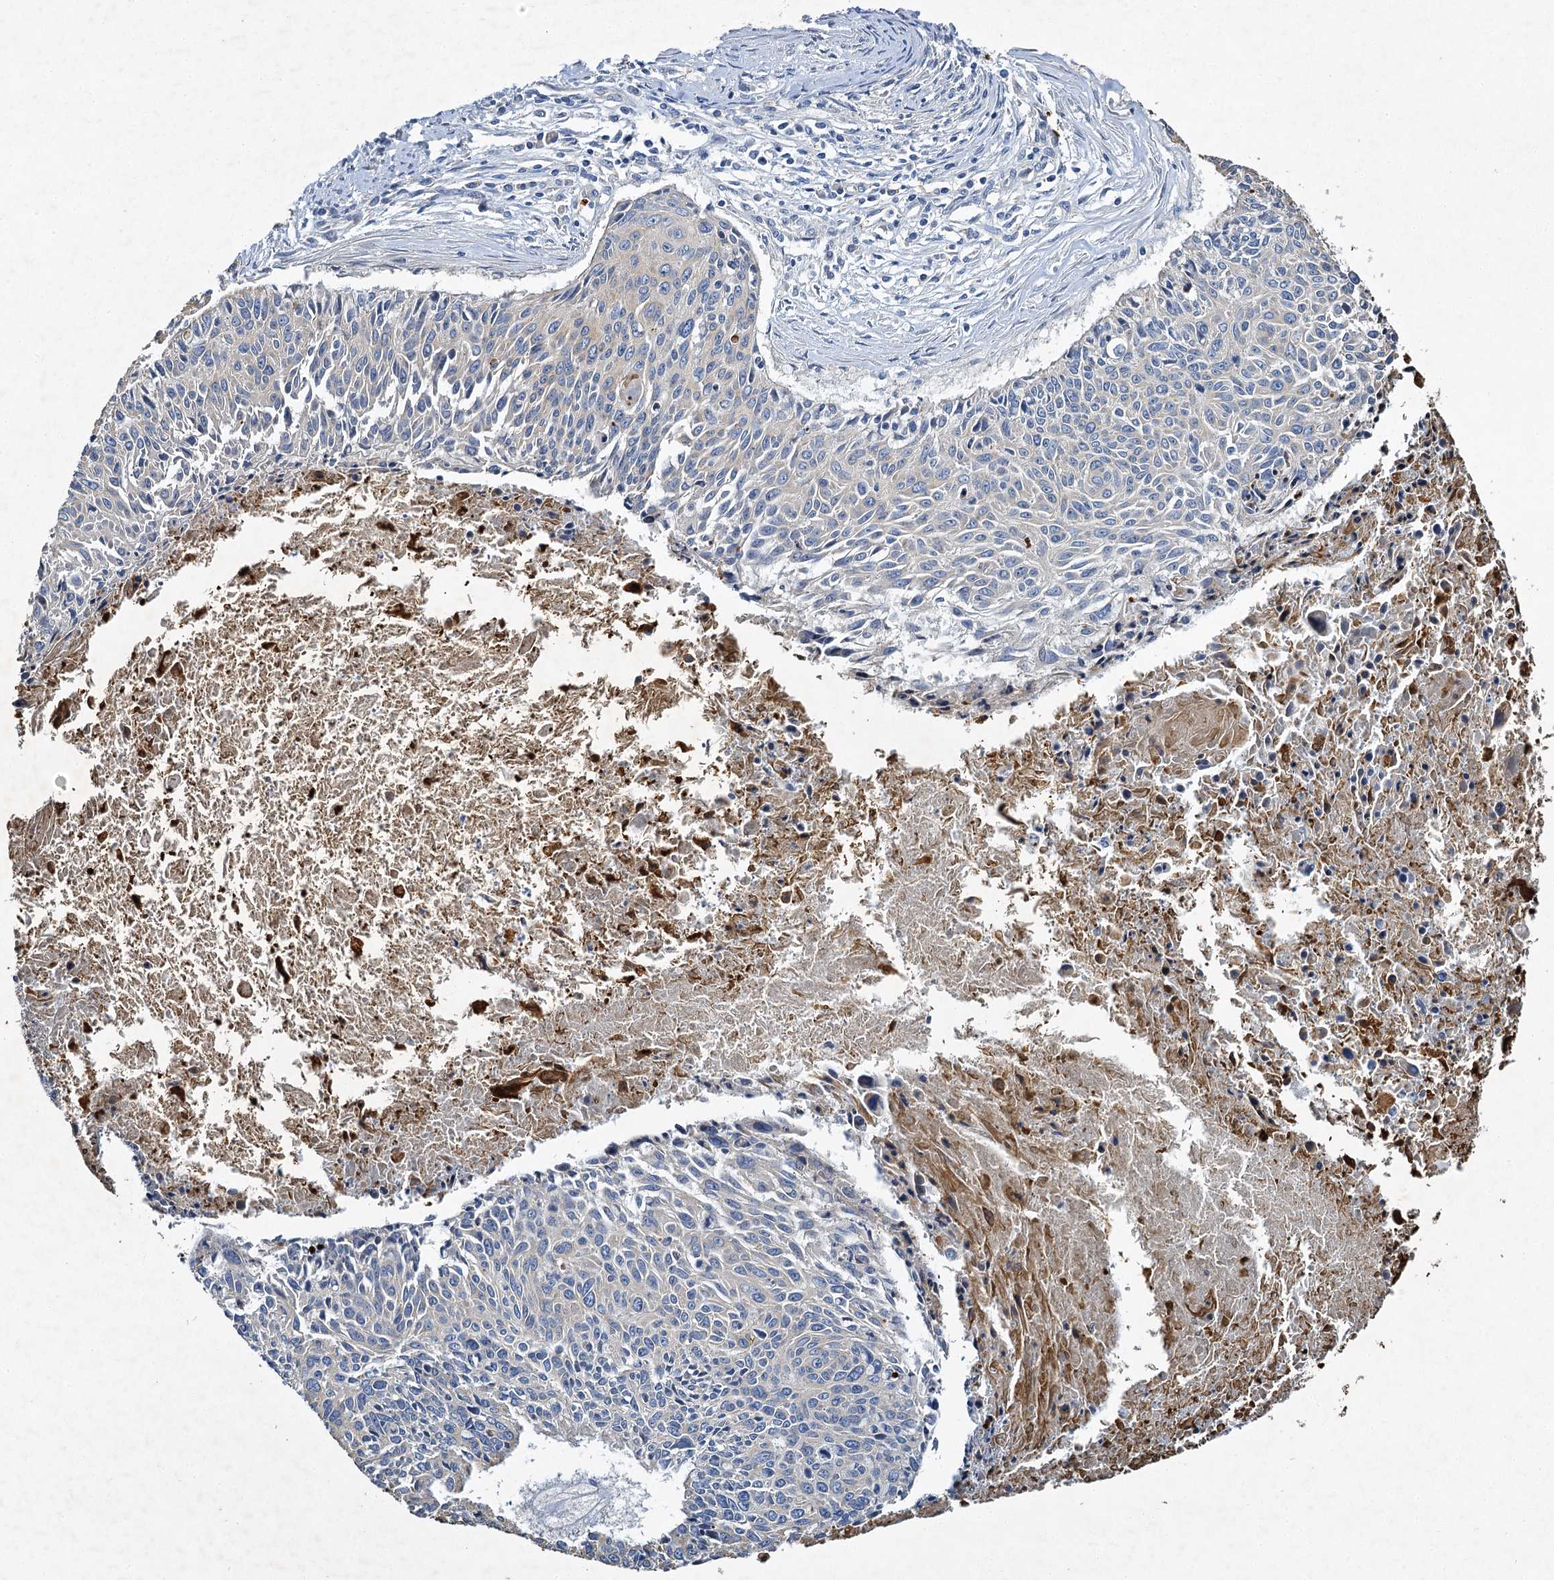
{"staining": {"intensity": "negative", "quantity": "none", "location": "none"}, "tissue": "cervical cancer", "cell_type": "Tumor cells", "image_type": "cancer", "snomed": [{"axis": "morphology", "description": "Squamous cell carcinoma, NOS"}, {"axis": "topography", "description": "Cervix"}], "caption": "Human cervical squamous cell carcinoma stained for a protein using immunohistochemistry demonstrates no expression in tumor cells.", "gene": "BCS1L", "patient": {"sex": "female", "age": 55}}